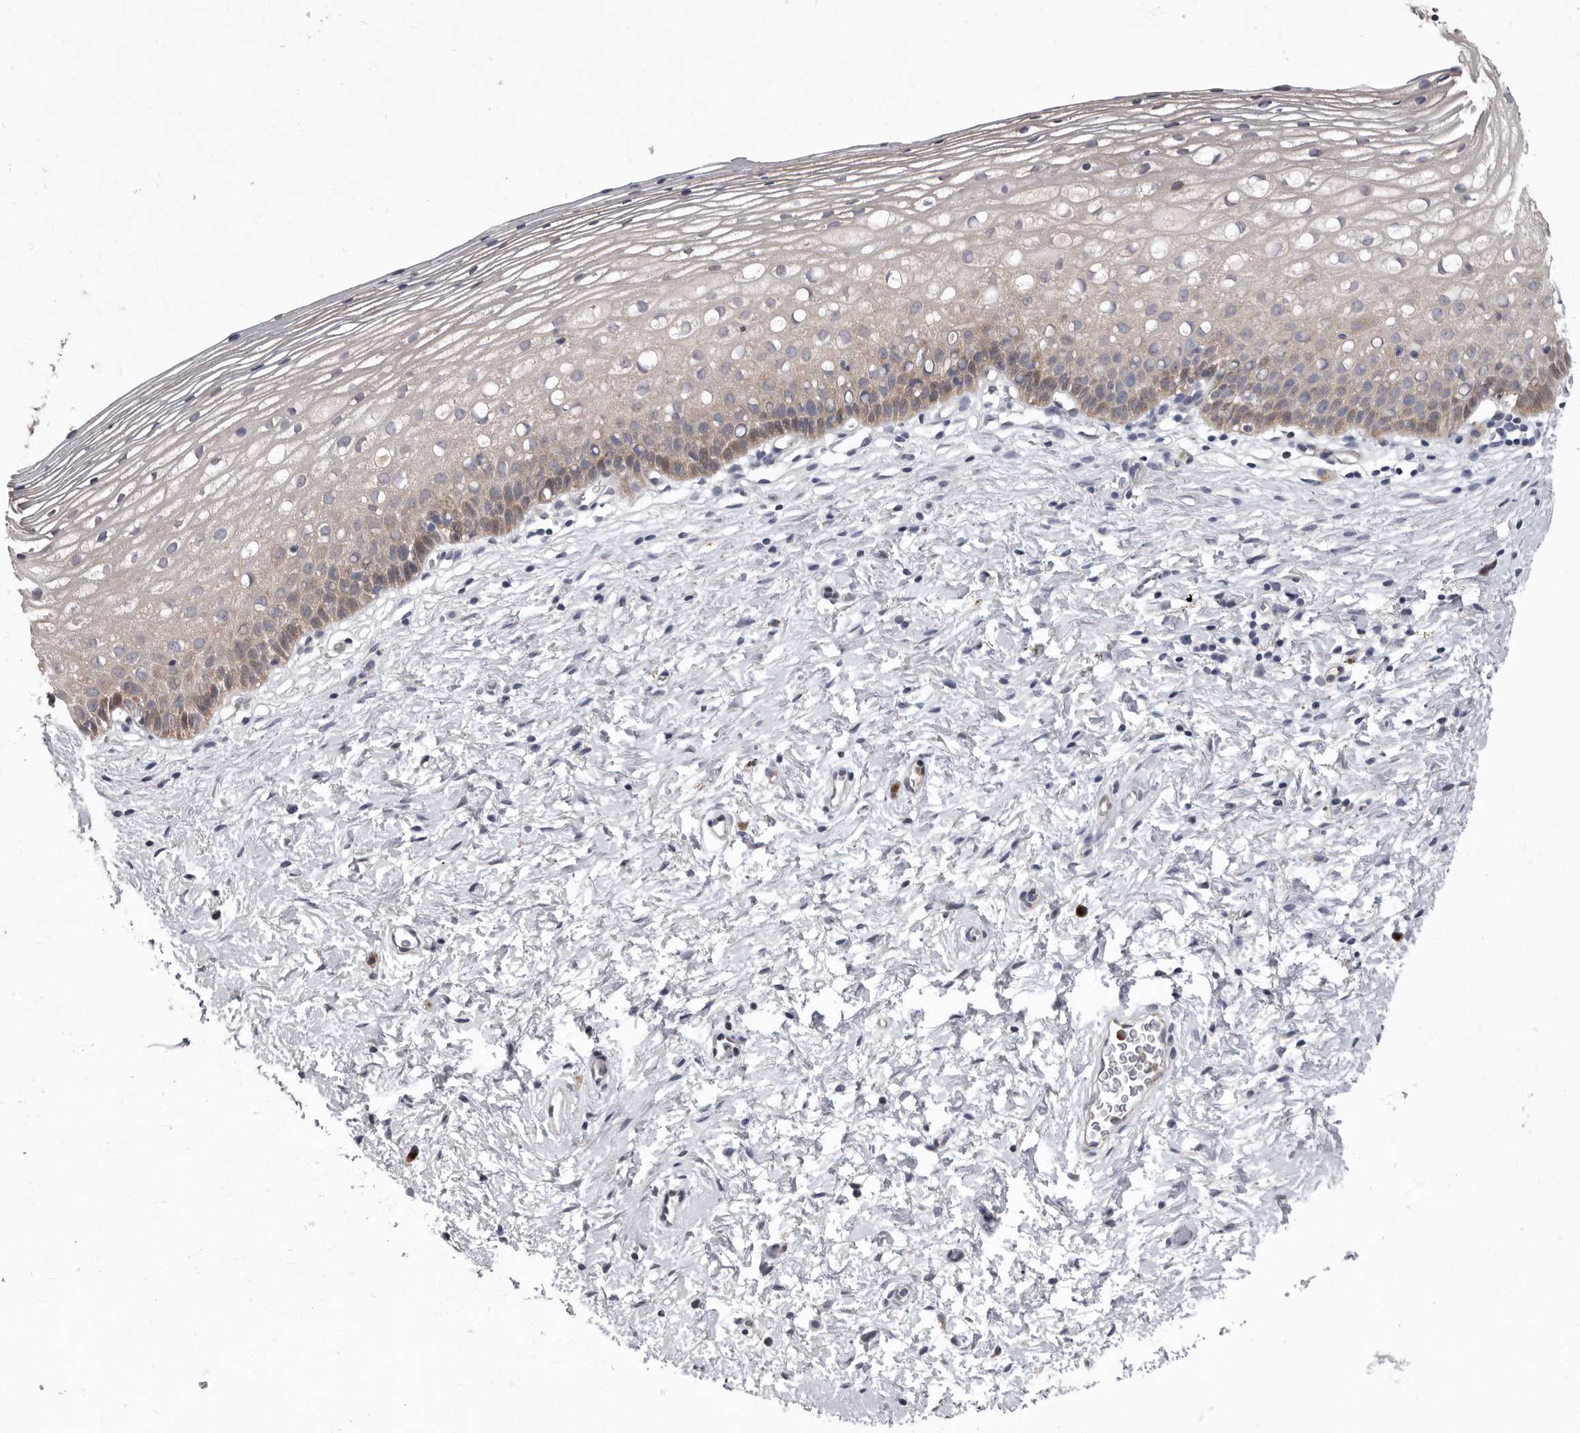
{"staining": {"intensity": "weak", "quantity": "25%-75%", "location": "cytoplasmic/membranous"}, "tissue": "cervix", "cell_type": "Squamous epithelial cells", "image_type": "normal", "snomed": [{"axis": "morphology", "description": "Normal tissue, NOS"}, {"axis": "topography", "description": "Cervix"}], "caption": "Protein staining displays weak cytoplasmic/membranous staining in approximately 25%-75% of squamous epithelial cells in unremarkable cervix.", "gene": "RALGPS2", "patient": {"sex": "female", "age": 72}}